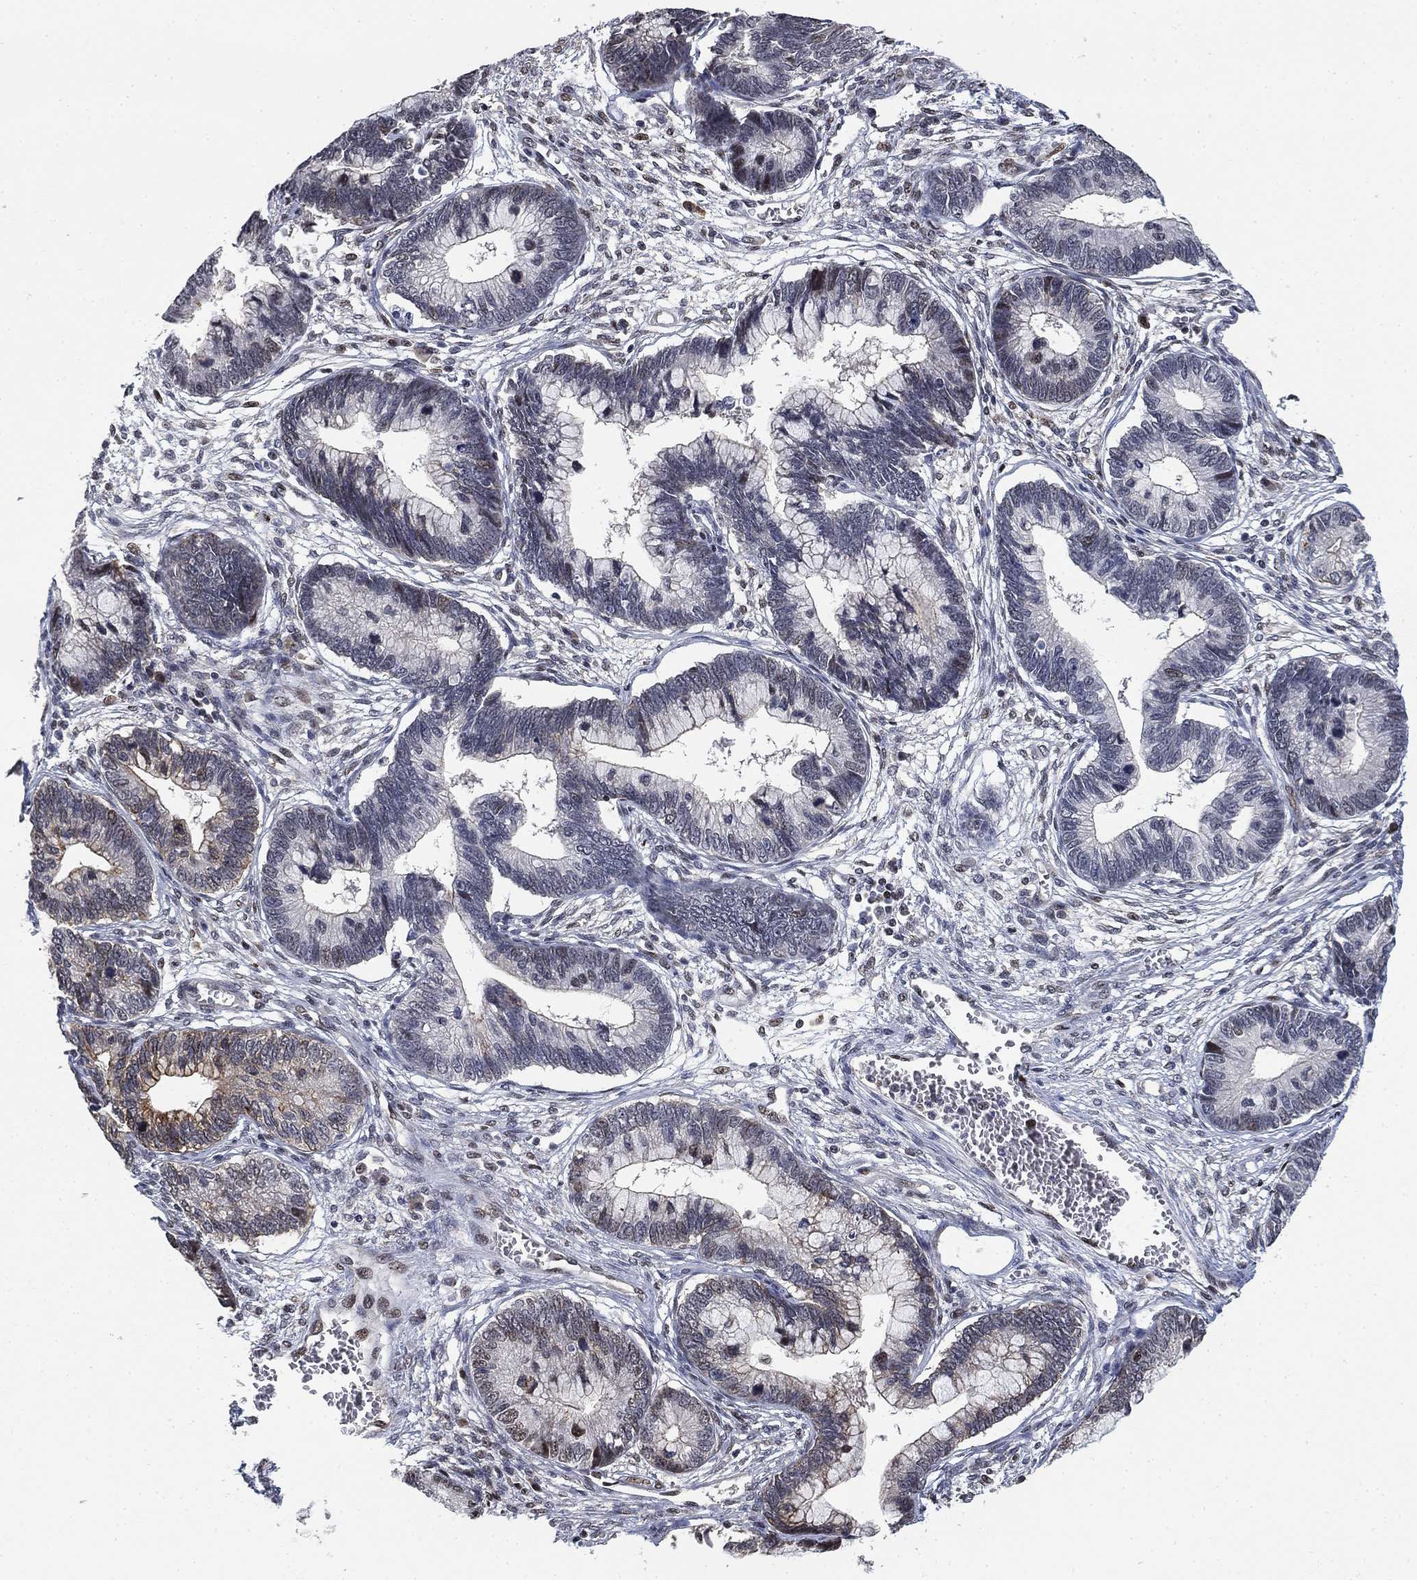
{"staining": {"intensity": "weak", "quantity": "<25%", "location": "nuclear"}, "tissue": "cervical cancer", "cell_type": "Tumor cells", "image_type": "cancer", "snomed": [{"axis": "morphology", "description": "Adenocarcinoma, NOS"}, {"axis": "topography", "description": "Cervix"}], "caption": "Cervical cancer stained for a protein using IHC reveals no positivity tumor cells.", "gene": "ZSCAN30", "patient": {"sex": "female", "age": 44}}